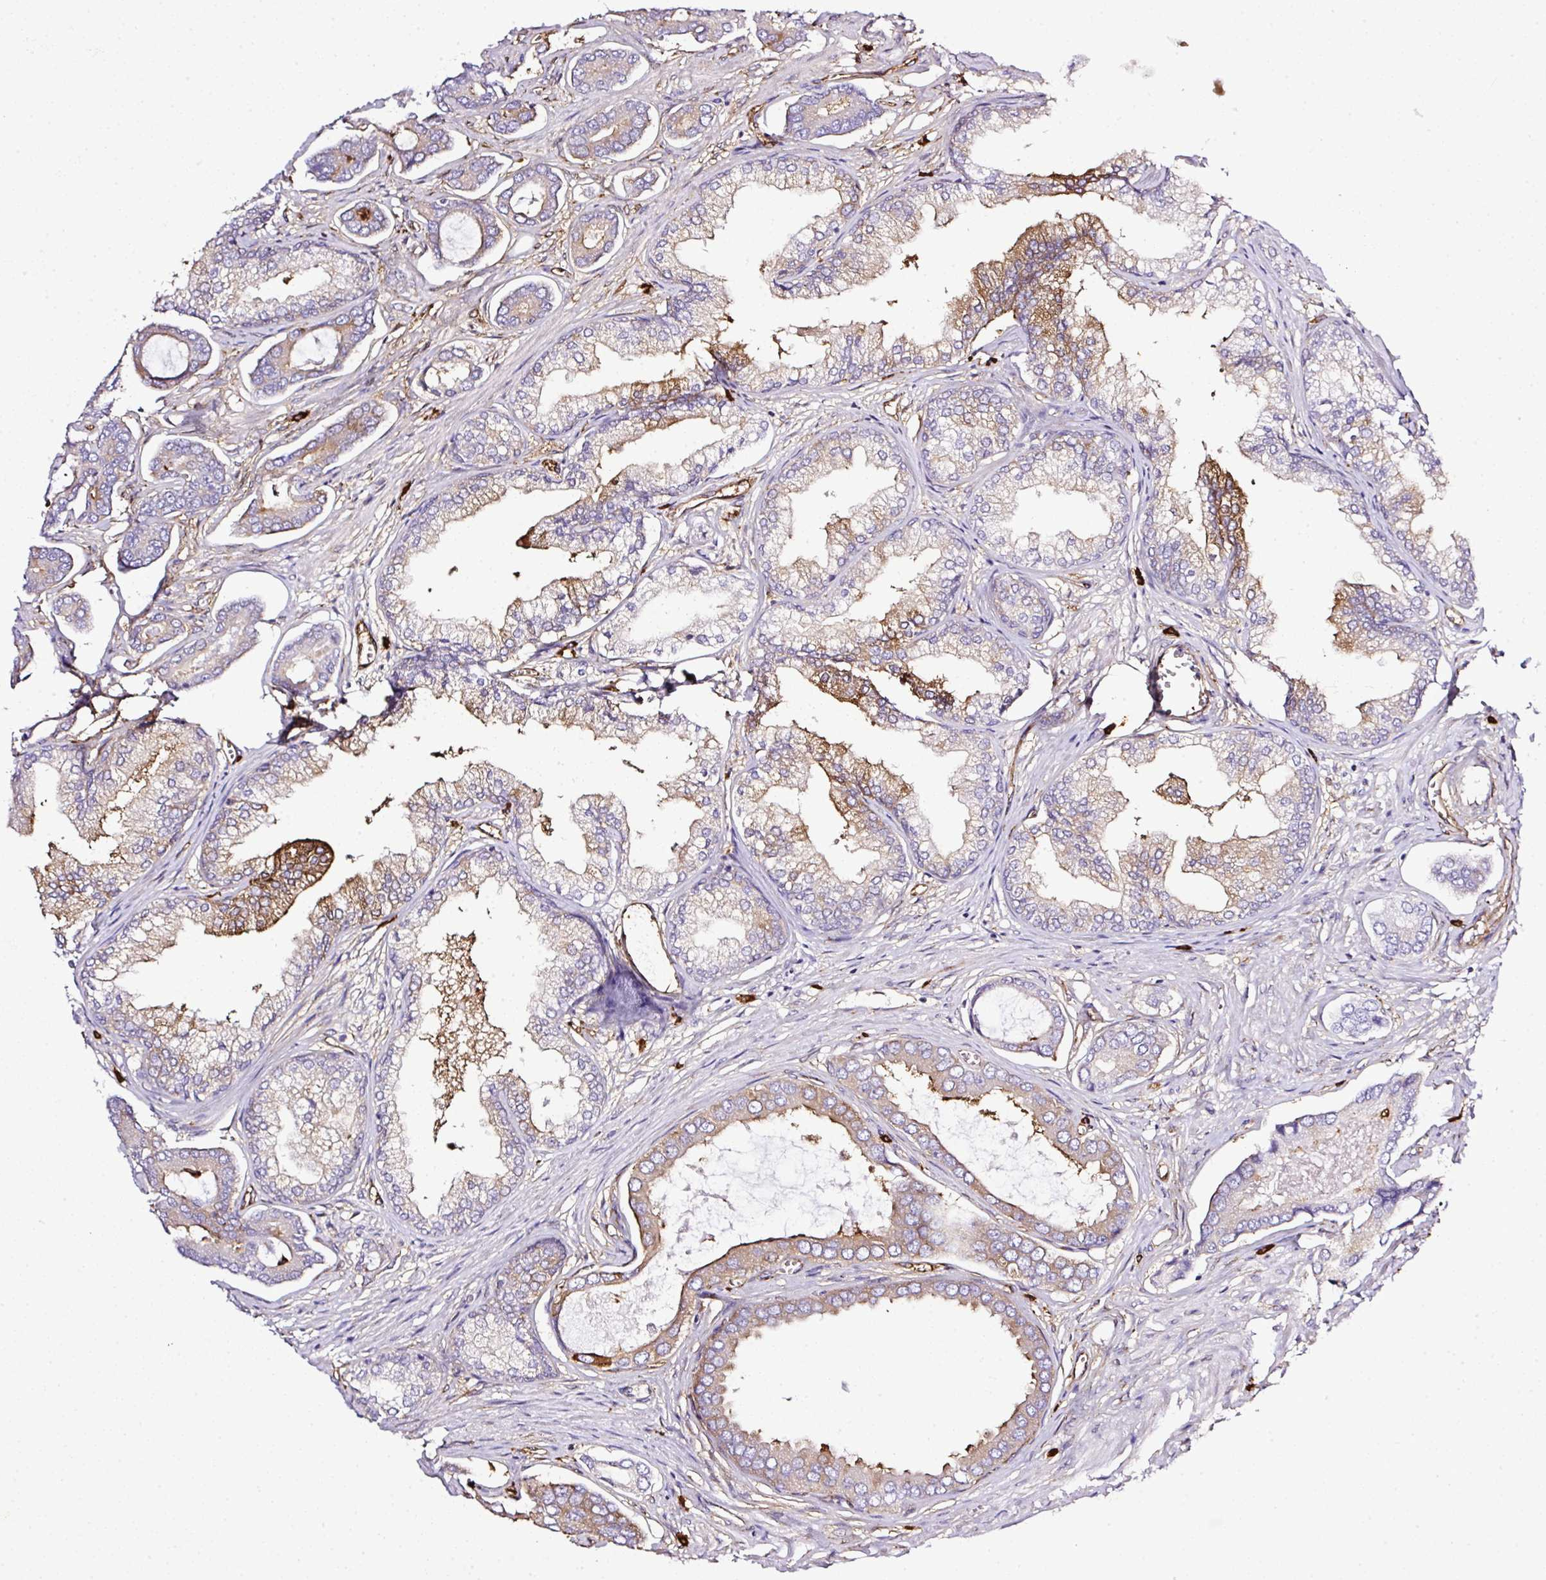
{"staining": {"intensity": "moderate", "quantity": "<25%", "location": "cytoplasmic/membranous"}, "tissue": "prostate cancer", "cell_type": "Tumor cells", "image_type": "cancer", "snomed": [{"axis": "morphology", "description": "Adenocarcinoma, NOS"}, {"axis": "topography", "description": "Prostate and seminal vesicle, NOS"}], "caption": "Immunohistochemical staining of human prostate cancer (adenocarcinoma) displays low levels of moderate cytoplasmic/membranous staining in about <25% of tumor cells. (brown staining indicates protein expression, while blue staining denotes nuclei).", "gene": "MAGEB5", "patient": {"sex": "male", "age": 76}}